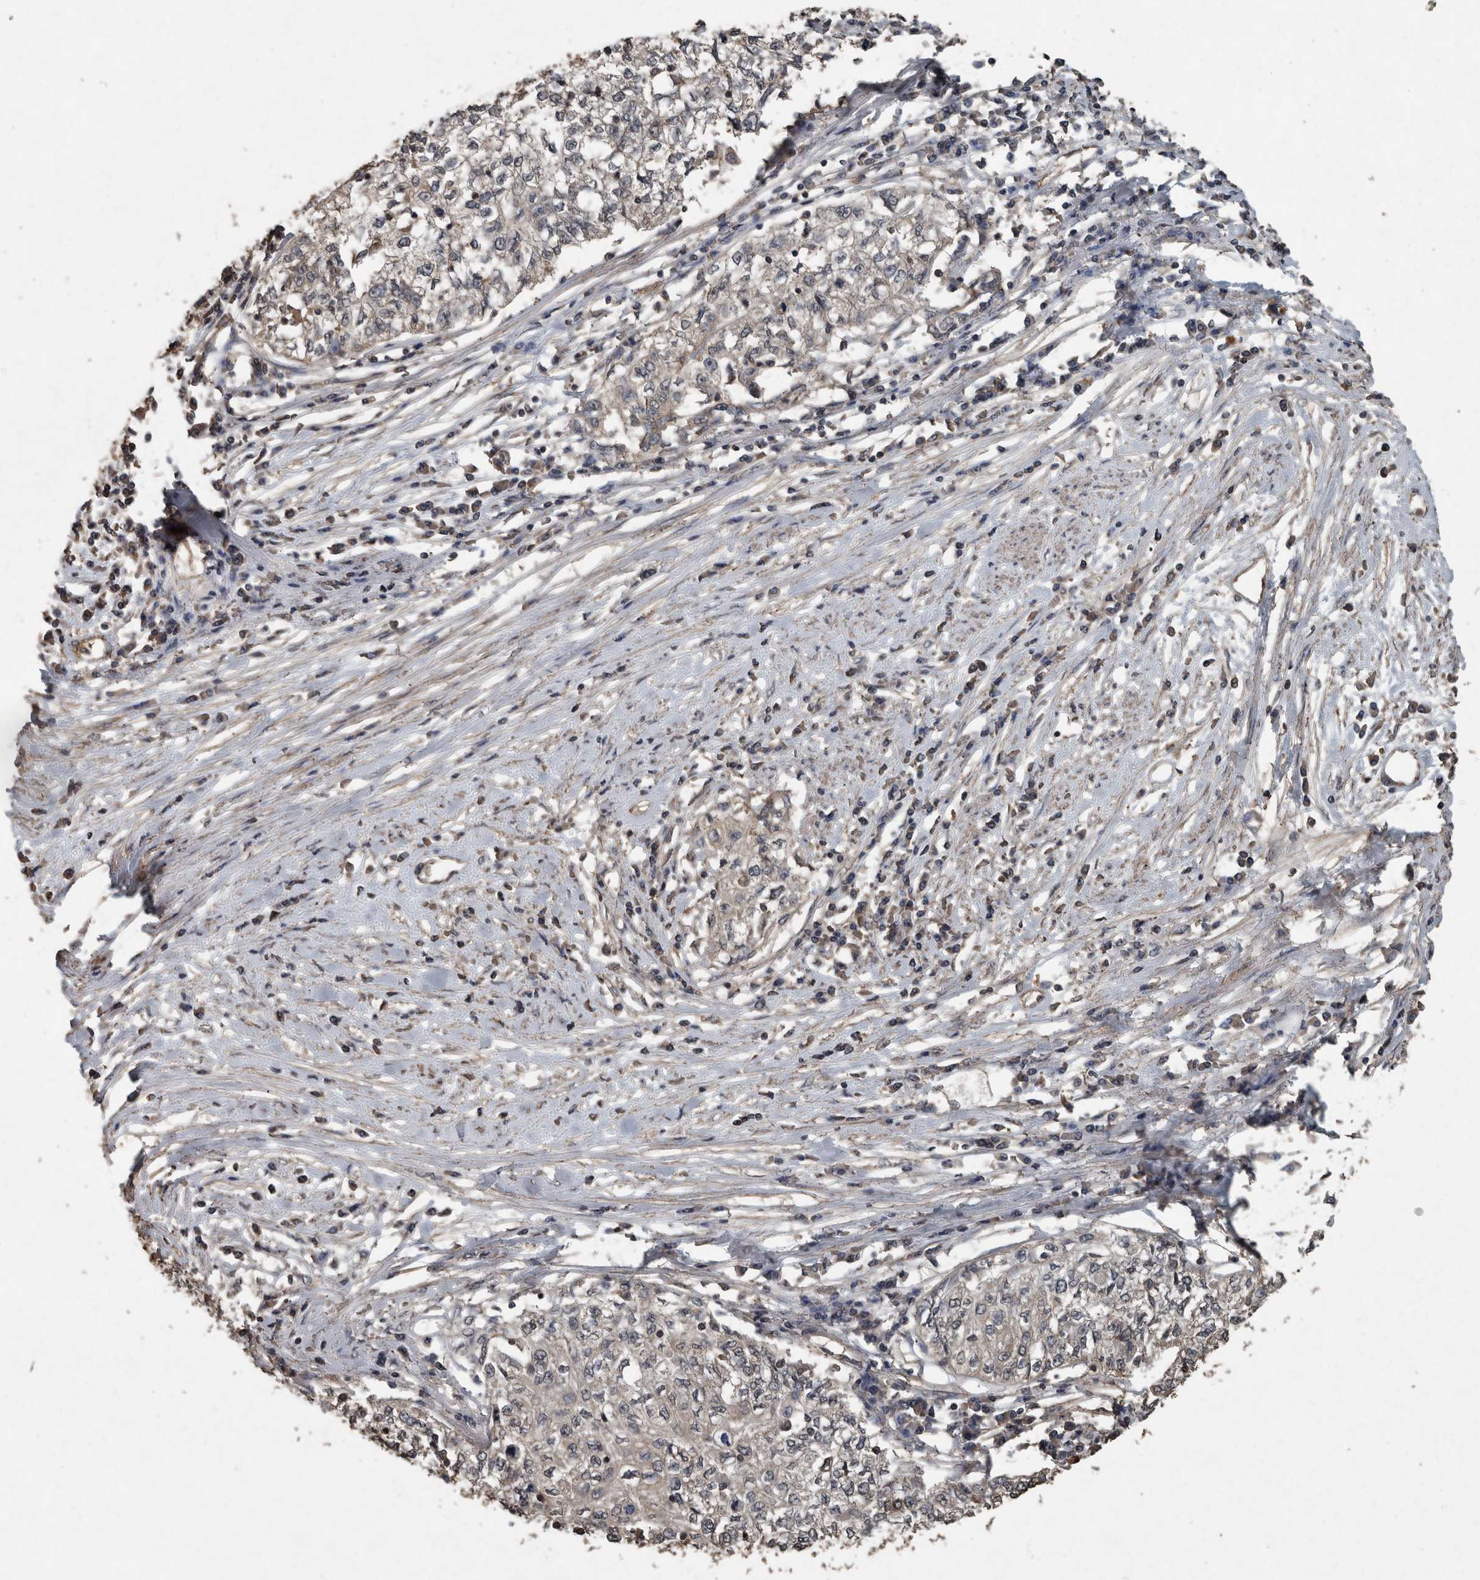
{"staining": {"intensity": "negative", "quantity": "none", "location": "none"}, "tissue": "cervical cancer", "cell_type": "Tumor cells", "image_type": "cancer", "snomed": [{"axis": "morphology", "description": "Squamous cell carcinoma, NOS"}, {"axis": "topography", "description": "Cervix"}], "caption": "Tumor cells are negative for protein expression in human cervical squamous cell carcinoma.", "gene": "FGFRL1", "patient": {"sex": "female", "age": 57}}